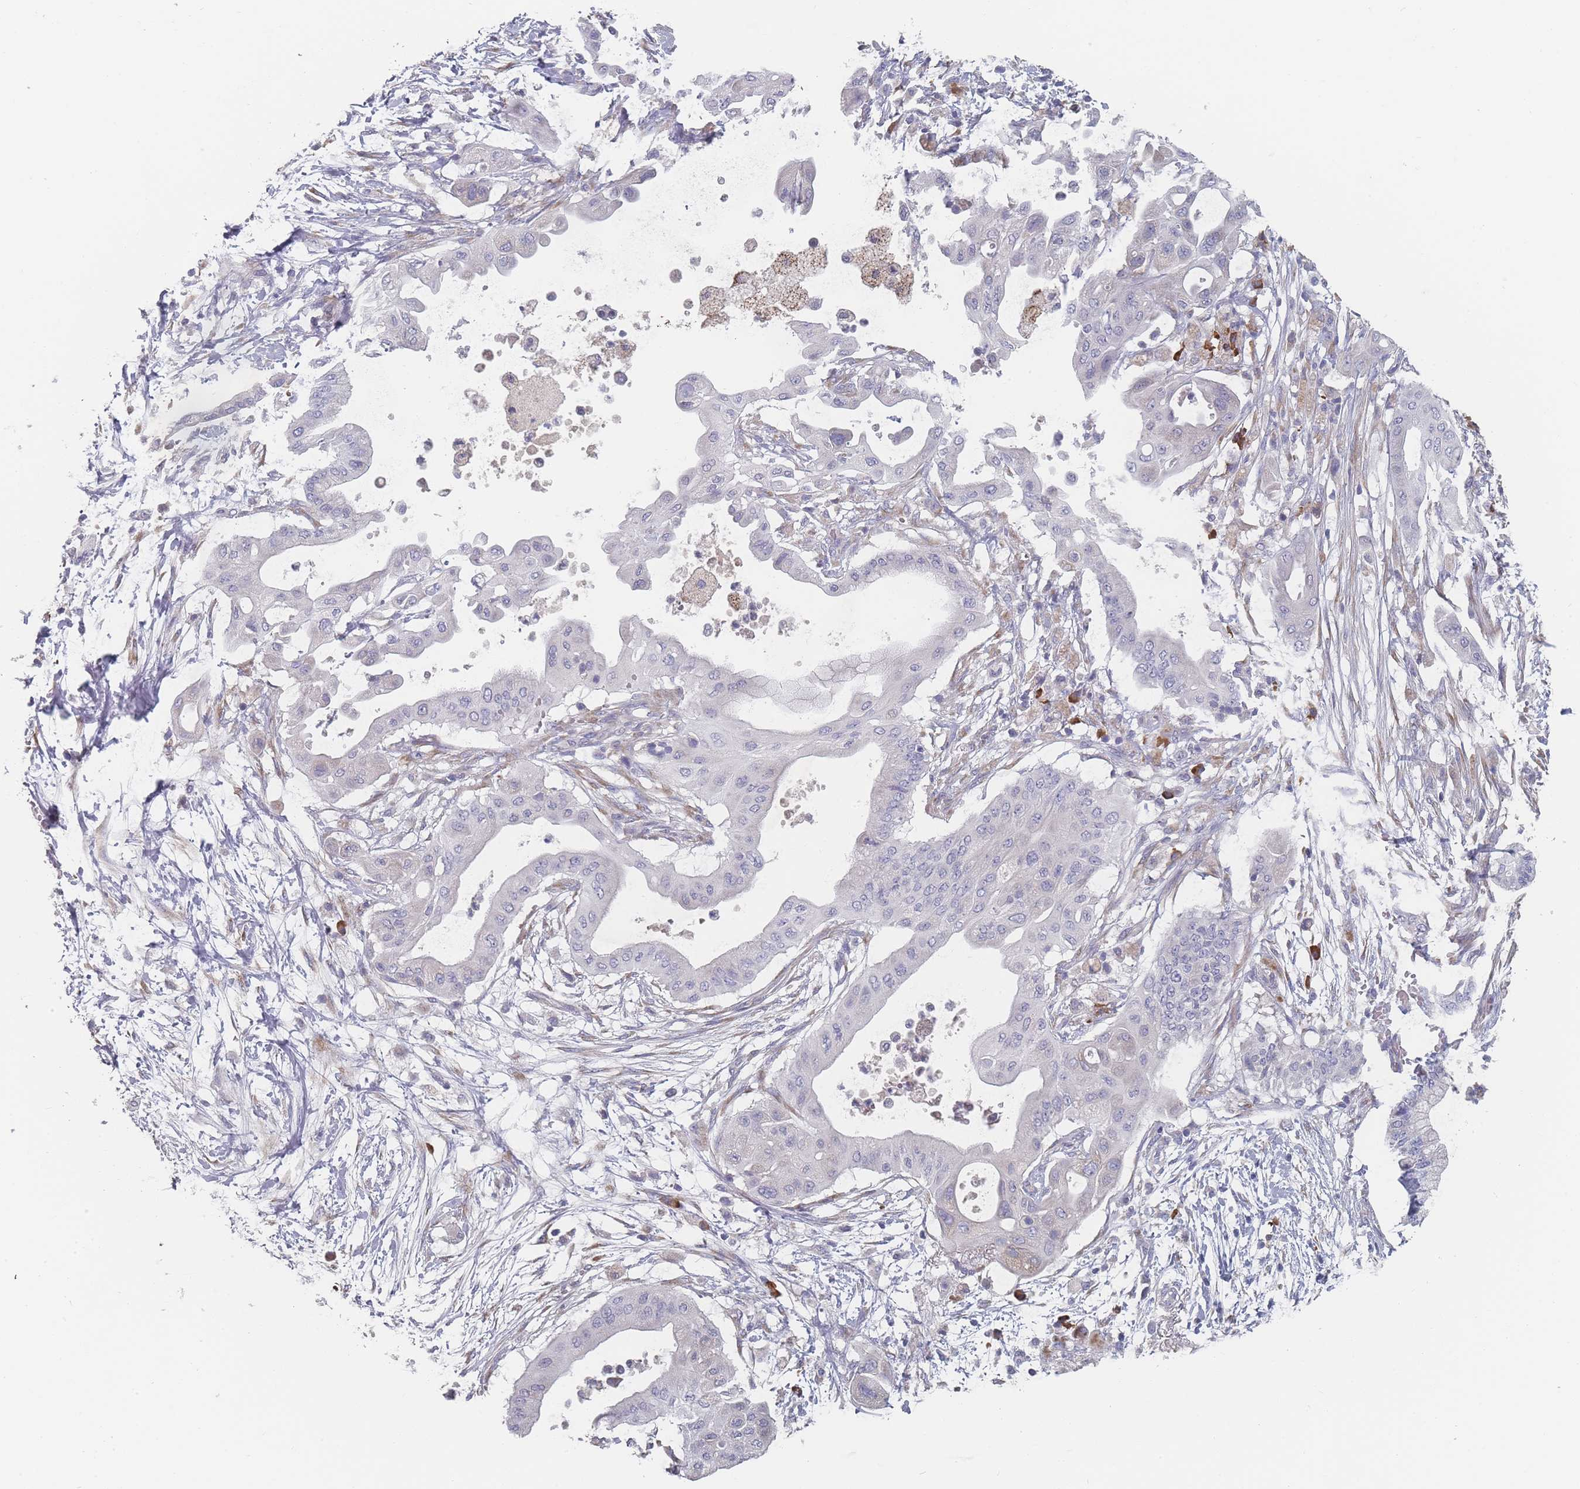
{"staining": {"intensity": "negative", "quantity": "none", "location": "none"}, "tissue": "pancreatic cancer", "cell_type": "Tumor cells", "image_type": "cancer", "snomed": [{"axis": "morphology", "description": "Adenocarcinoma, NOS"}, {"axis": "topography", "description": "Pancreas"}], "caption": "Immunohistochemistry histopathology image of adenocarcinoma (pancreatic) stained for a protein (brown), which shows no expression in tumor cells. (DAB (3,3'-diaminobenzidine) IHC visualized using brightfield microscopy, high magnification).", "gene": "SLC35E4", "patient": {"sex": "male", "age": 68}}